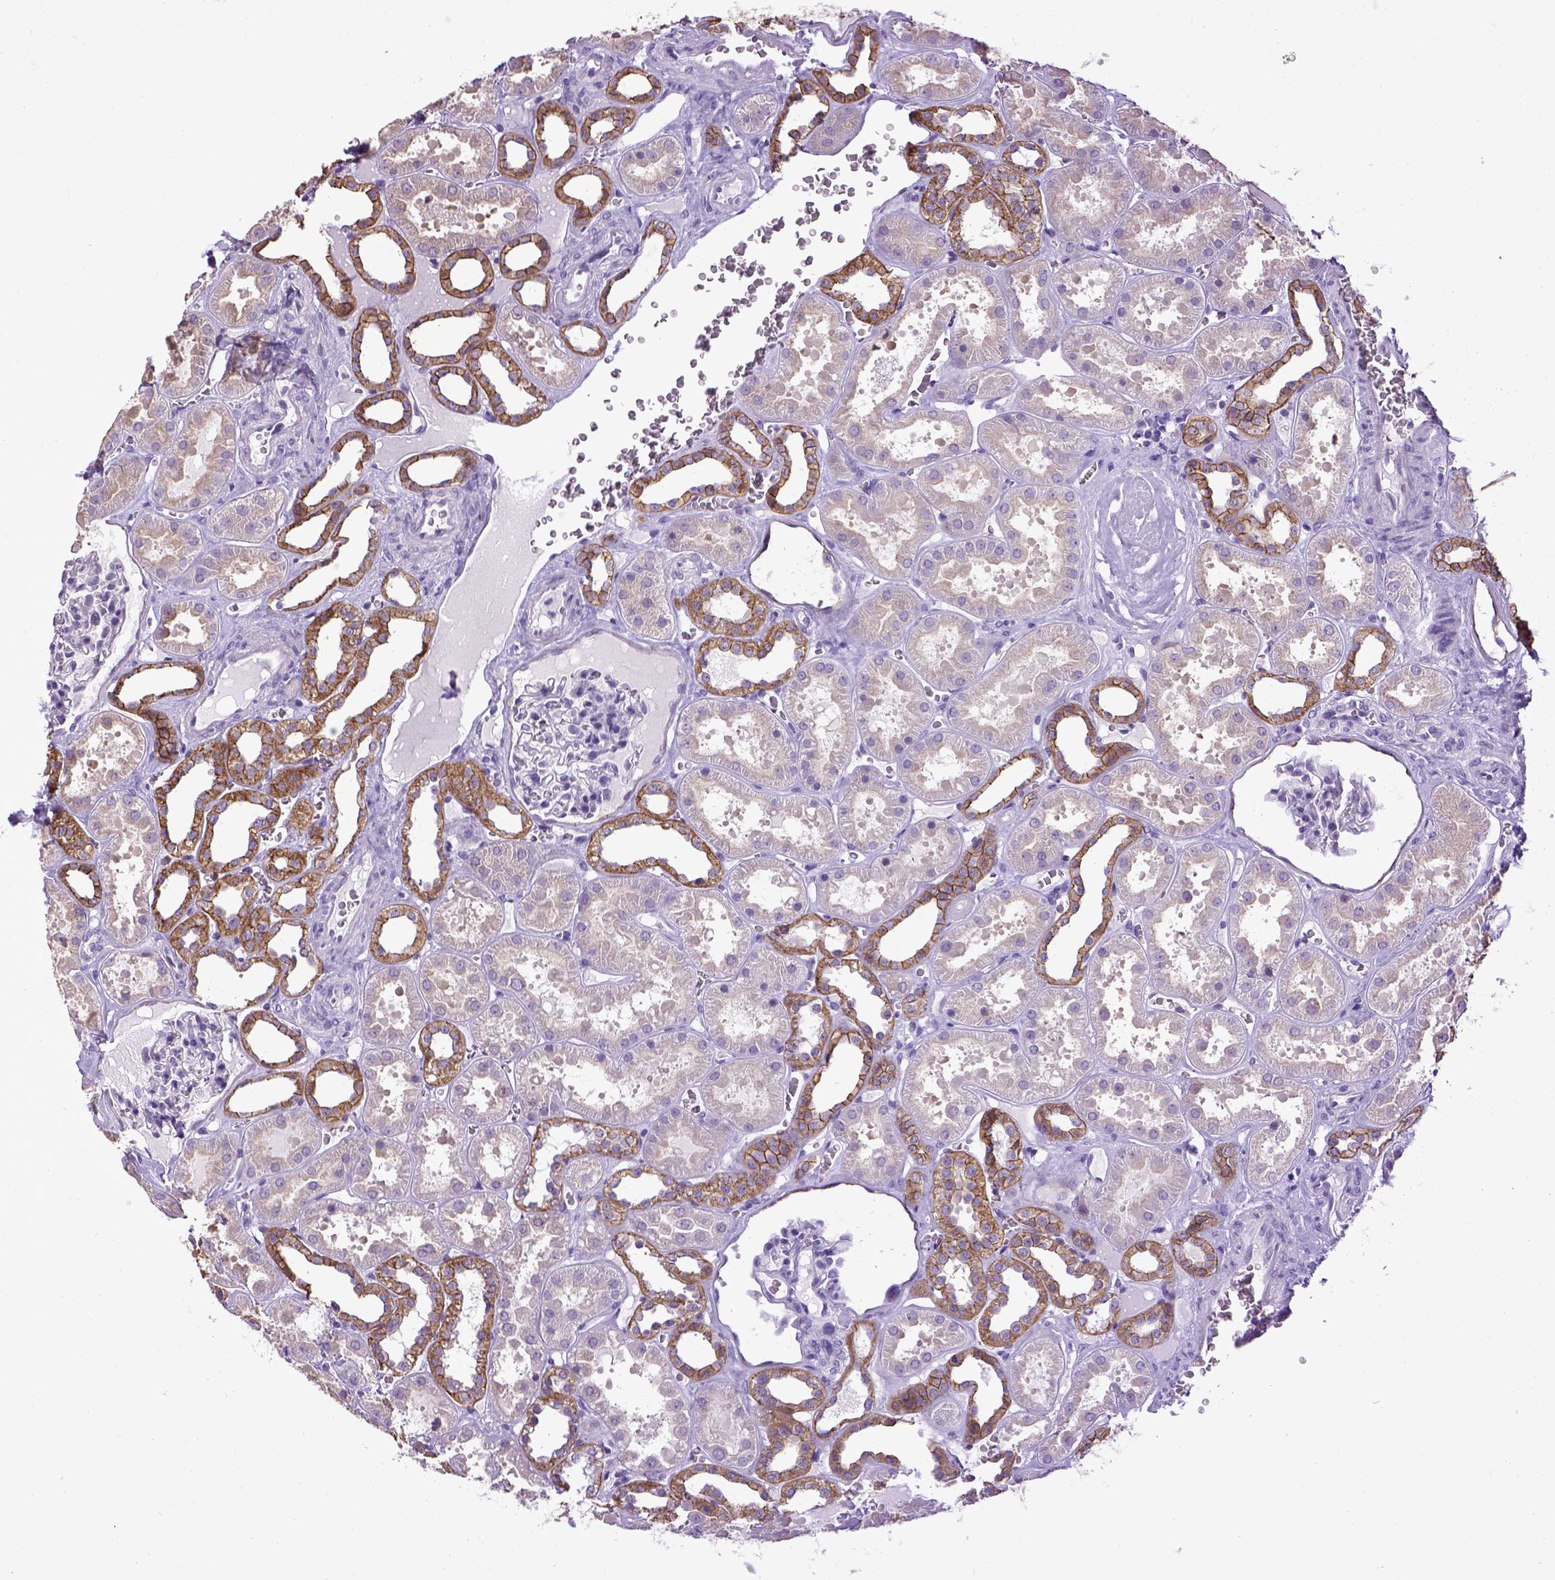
{"staining": {"intensity": "negative", "quantity": "none", "location": "none"}, "tissue": "kidney", "cell_type": "Cells in glomeruli", "image_type": "normal", "snomed": [{"axis": "morphology", "description": "Normal tissue, NOS"}, {"axis": "topography", "description": "Kidney"}], "caption": "Histopathology image shows no protein positivity in cells in glomeruli of normal kidney.", "gene": "CDH1", "patient": {"sex": "female", "age": 41}}